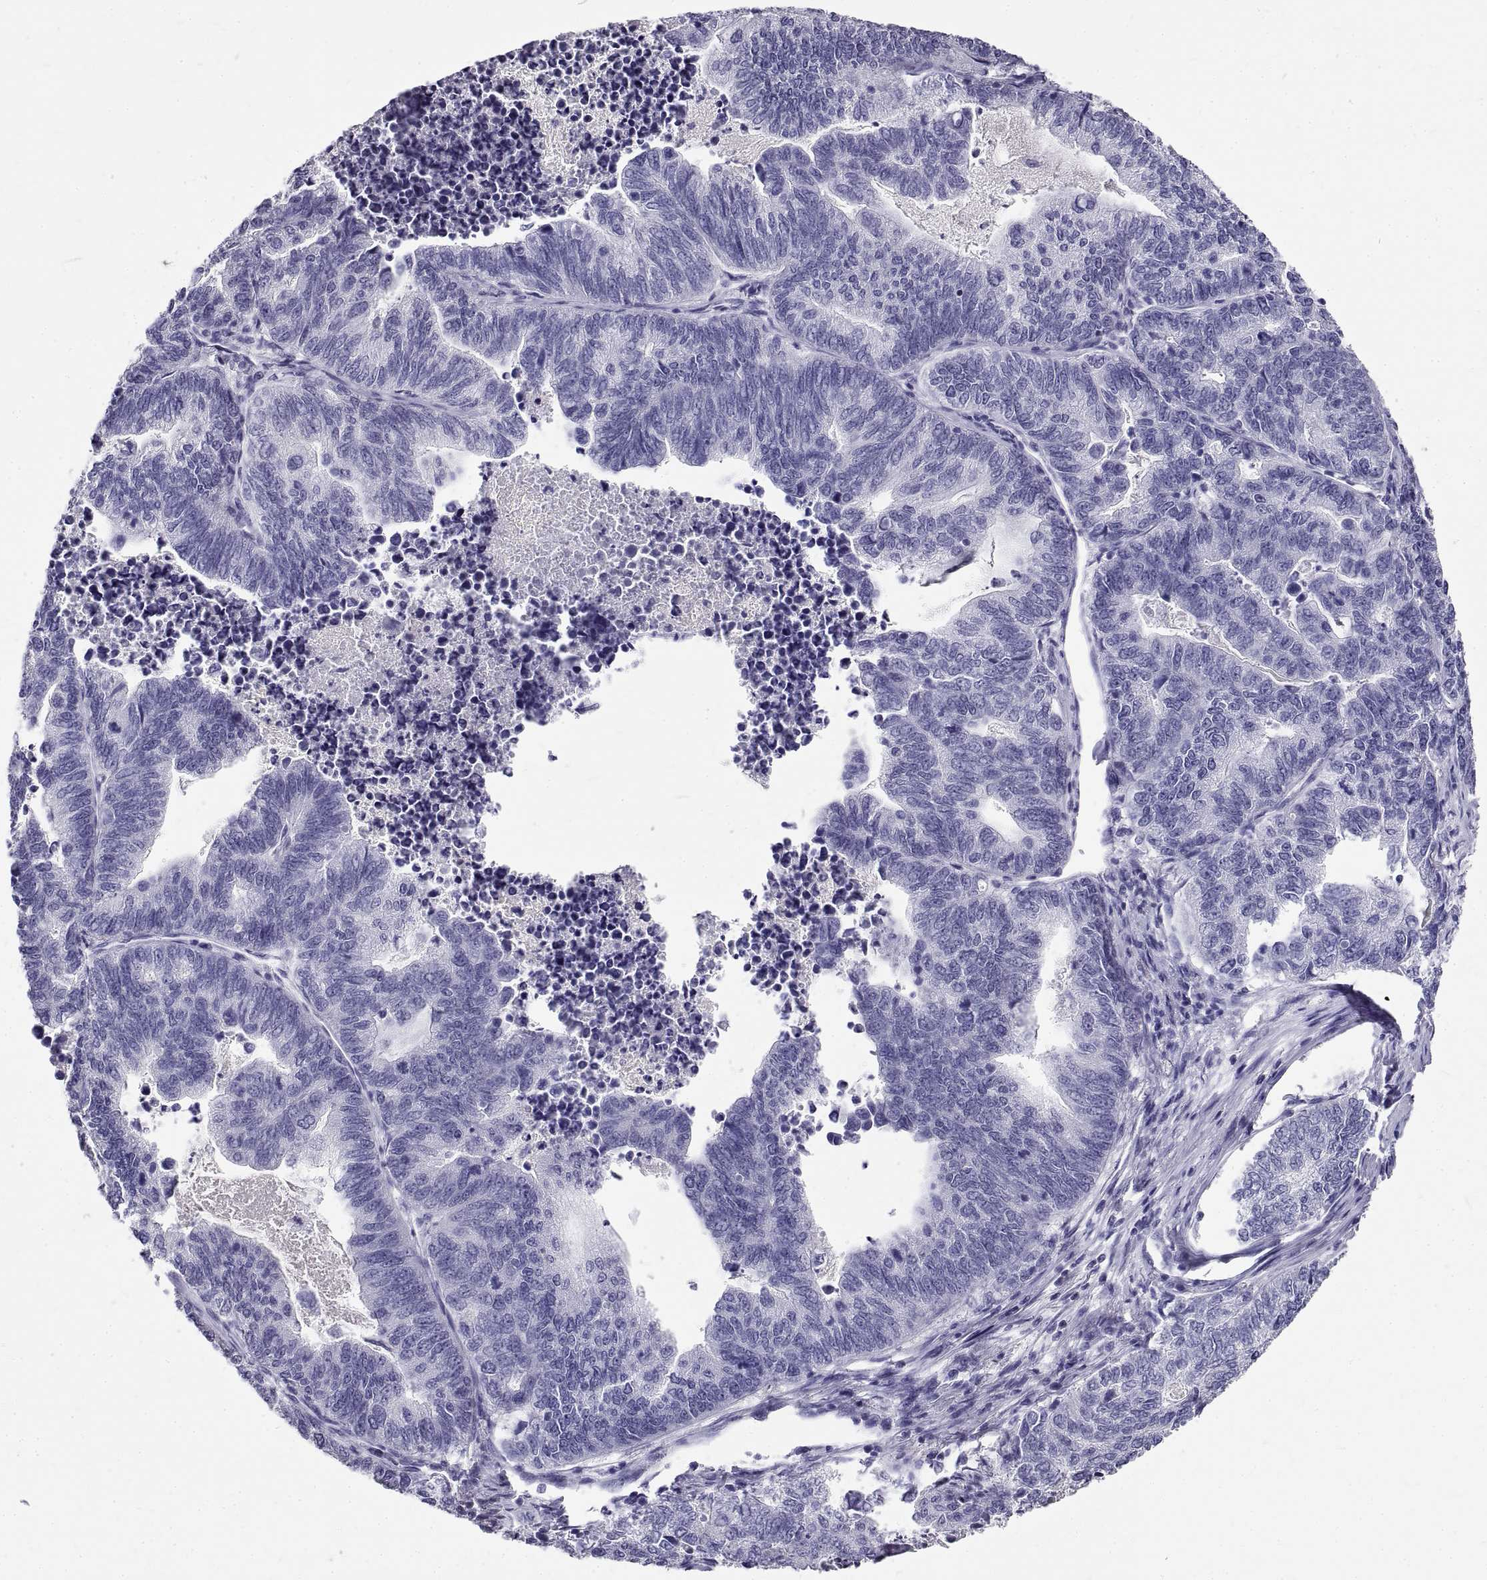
{"staining": {"intensity": "negative", "quantity": "none", "location": "none"}, "tissue": "stomach cancer", "cell_type": "Tumor cells", "image_type": "cancer", "snomed": [{"axis": "morphology", "description": "Adenocarcinoma, NOS"}, {"axis": "topography", "description": "Stomach, upper"}], "caption": "Stomach adenocarcinoma stained for a protein using immunohistochemistry exhibits no expression tumor cells.", "gene": "GNG12", "patient": {"sex": "female", "age": 67}}